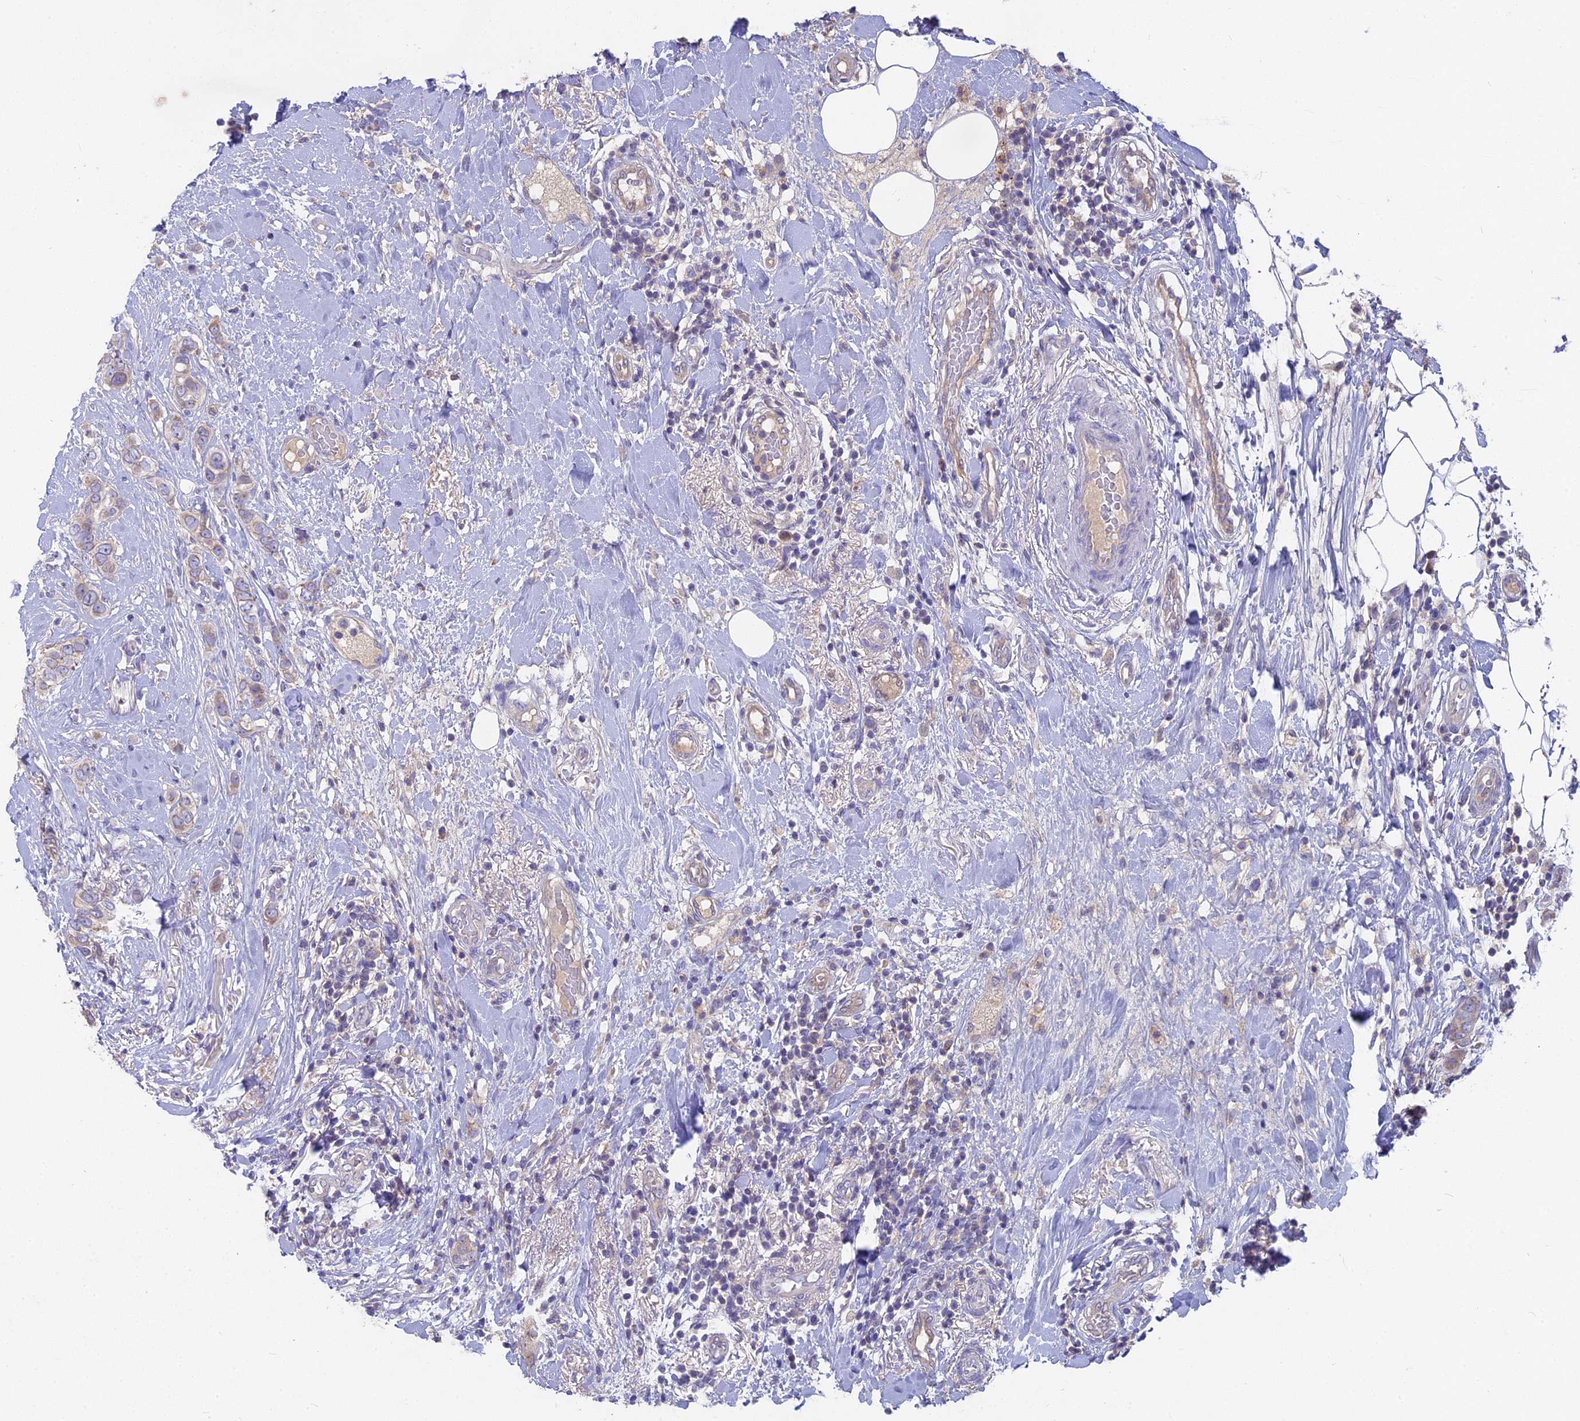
{"staining": {"intensity": "moderate", "quantity": "25%-75%", "location": "cytoplasmic/membranous"}, "tissue": "breast cancer", "cell_type": "Tumor cells", "image_type": "cancer", "snomed": [{"axis": "morphology", "description": "Lobular carcinoma"}, {"axis": "topography", "description": "Breast"}], "caption": "IHC photomicrograph of neoplastic tissue: breast cancer stained using IHC reveals medium levels of moderate protein expression localized specifically in the cytoplasmic/membranous of tumor cells, appearing as a cytoplasmic/membranous brown color.", "gene": "PZP", "patient": {"sex": "female", "age": 51}}